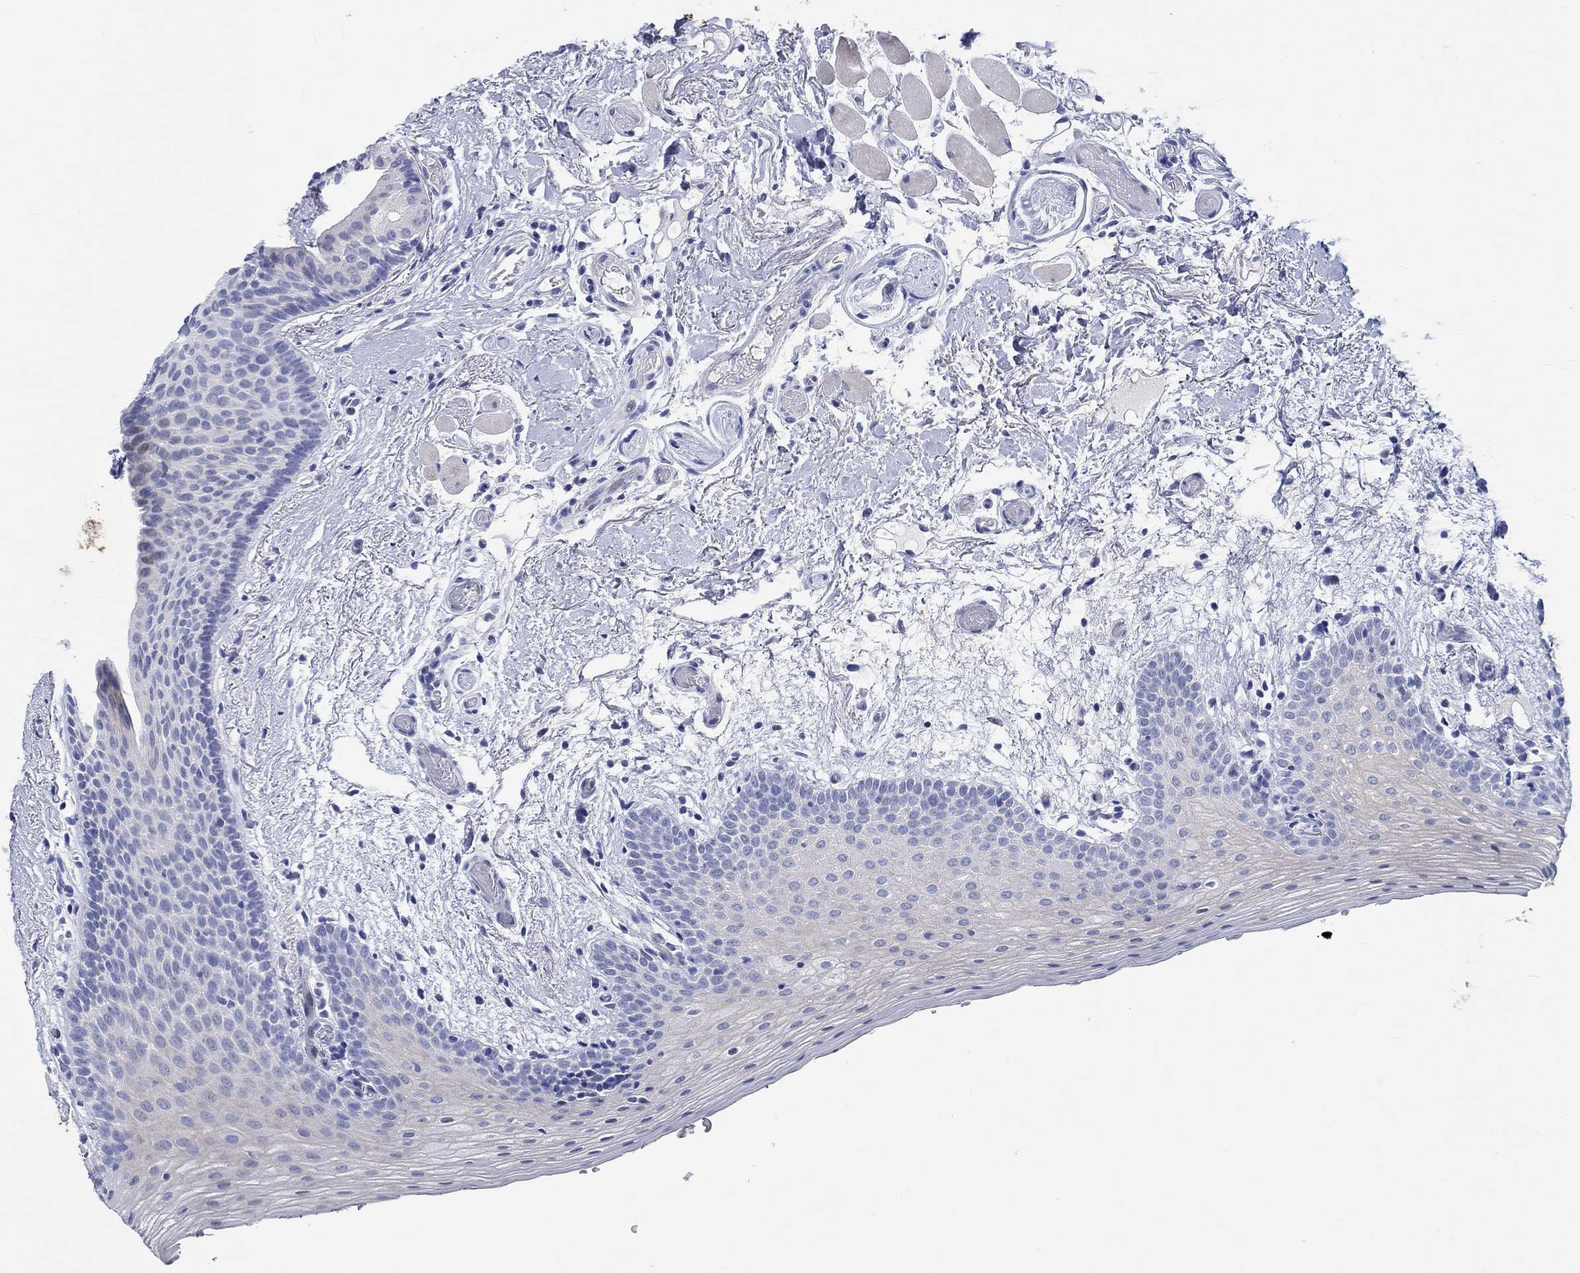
{"staining": {"intensity": "weak", "quantity": "<25%", "location": "cytoplasmic/membranous"}, "tissue": "oral mucosa", "cell_type": "Squamous epithelial cells", "image_type": "normal", "snomed": [{"axis": "morphology", "description": "Normal tissue, NOS"}, {"axis": "topography", "description": "Oral tissue"}, {"axis": "topography", "description": "Tounge, NOS"}], "caption": "This is a photomicrograph of immunohistochemistry (IHC) staining of normal oral mucosa, which shows no expression in squamous epithelial cells. (Brightfield microscopy of DAB (3,3'-diaminobenzidine) IHC at high magnification).", "gene": "C4orf47", "patient": {"sex": "female", "age": 86}}